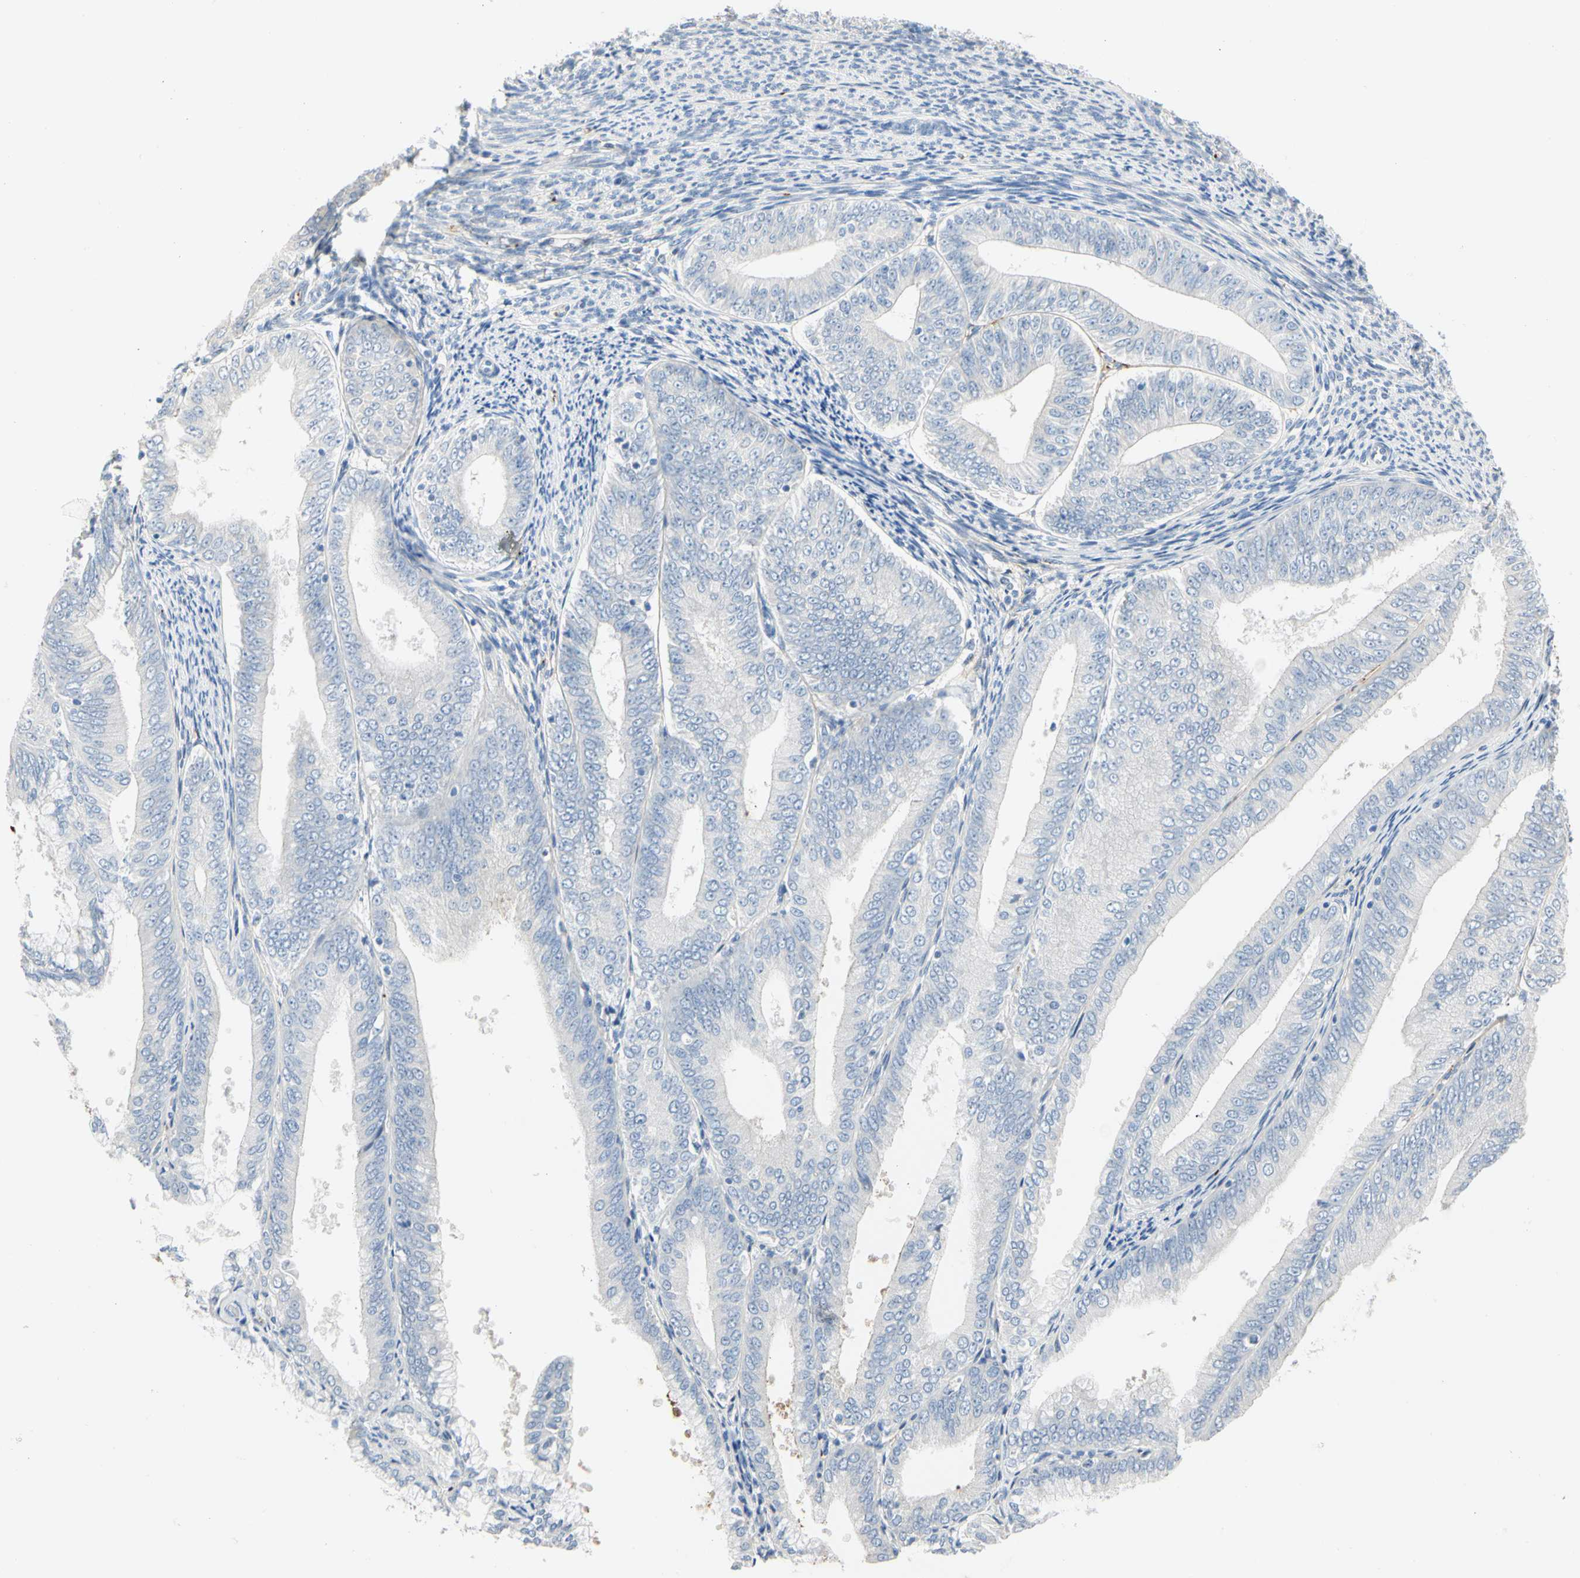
{"staining": {"intensity": "negative", "quantity": "none", "location": "none"}, "tissue": "endometrial cancer", "cell_type": "Tumor cells", "image_type": "cancer", "snomed": [{"axis": "morphology", "description": "Adenocarcinoma, NOS"}, {"axis": "topography", "description": "Endometrium"}], "caption": "This image is of adenocarcinoma (endometrial) stained with immunohistochemistry (IHC) to label a protein in brown with the nuclei are counter-stained blue. There is no staining in tumor cells.", "gene": "FGB", "patient": {"sex": "female", "age": 63}}